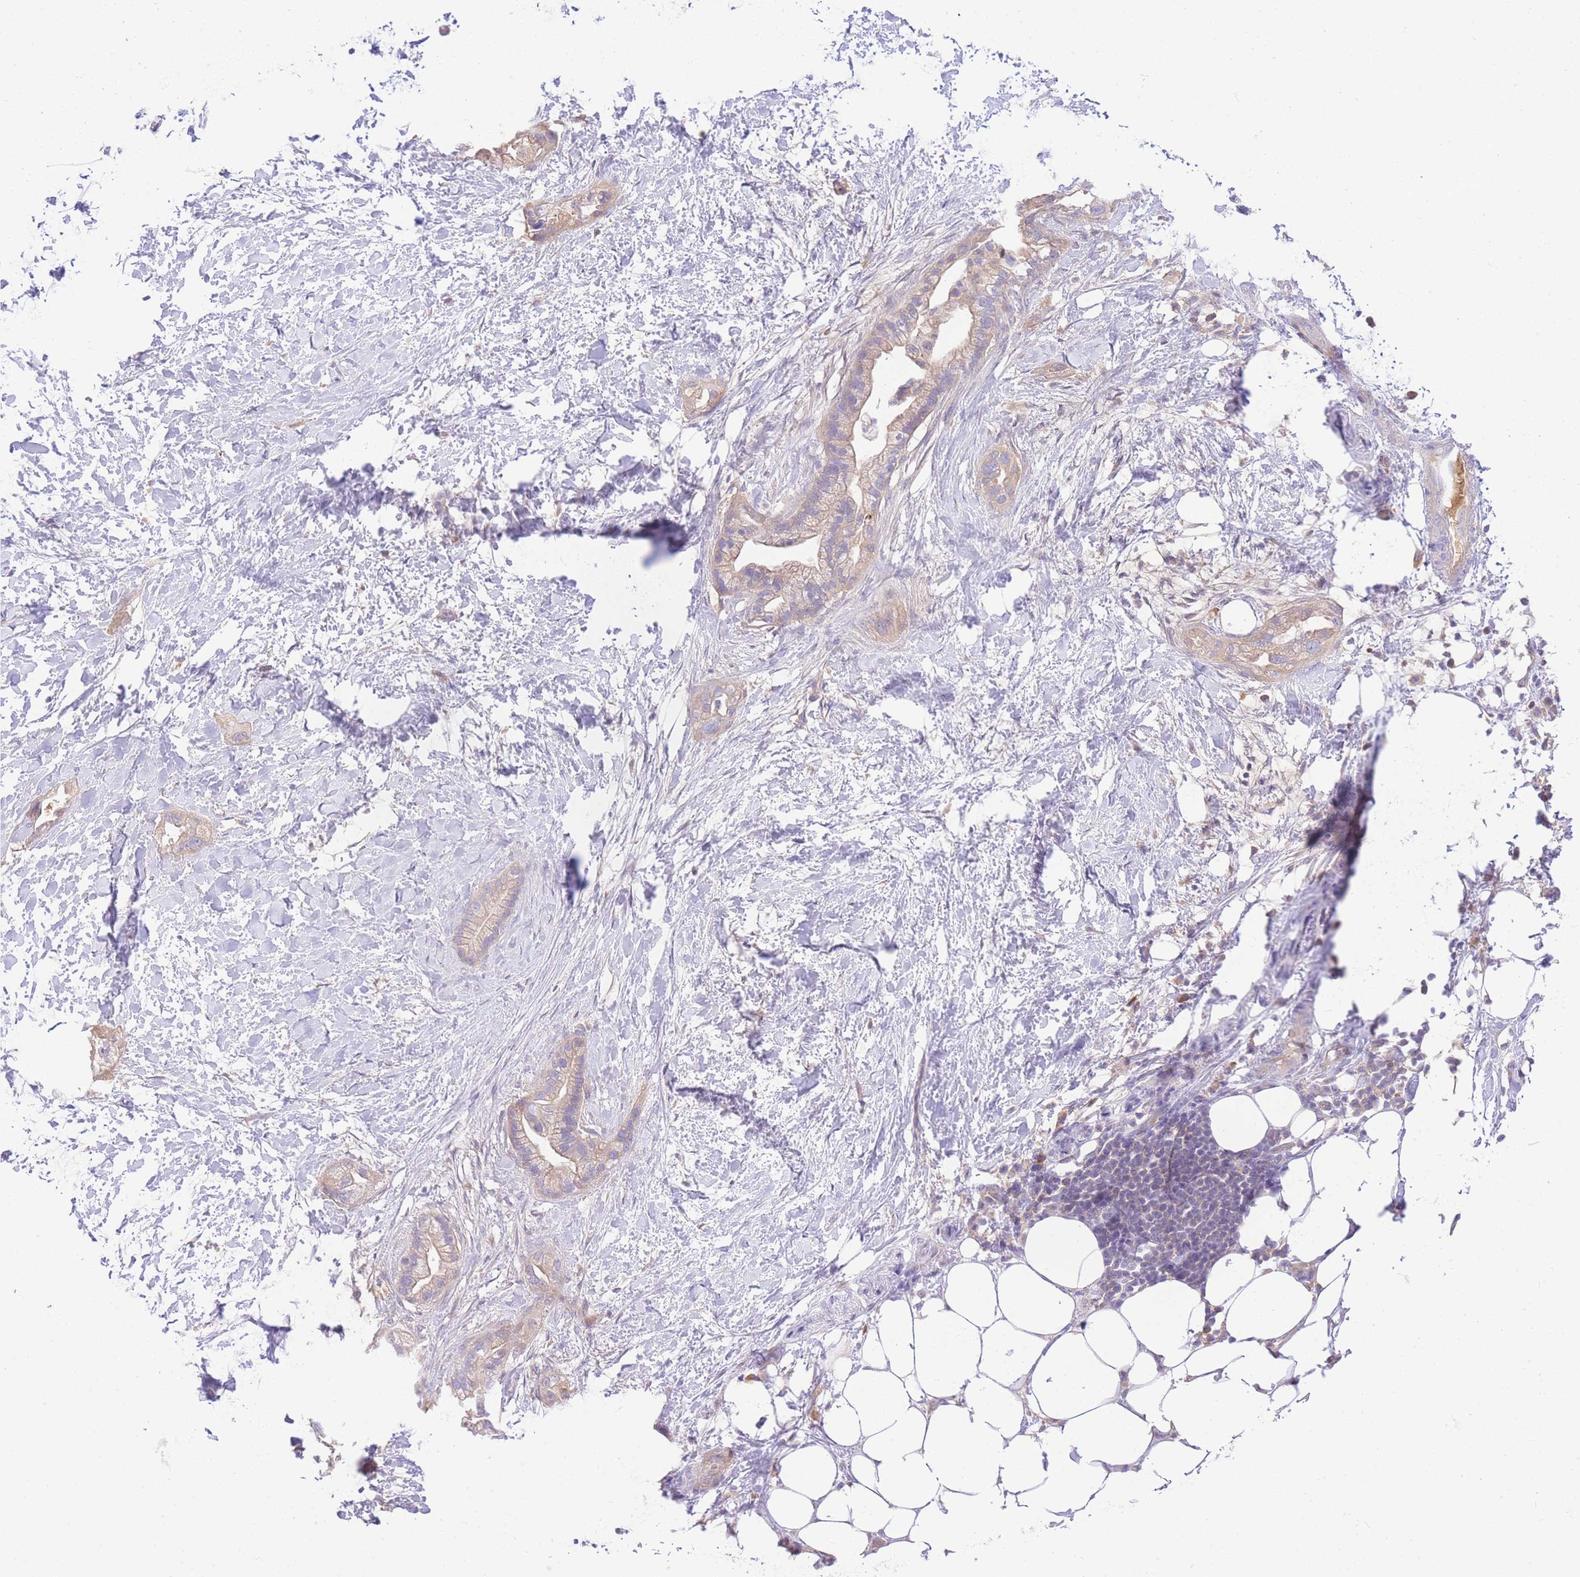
{"staining": {"intensity": "weak", "quantity": ">75%", "location": "cytoplasmic/membranous"}, "tissue": "pancreatic cancer", "cell_type": "Tumor cells", "image_type": "cancer", "snomed": [{"axis": "morphology", "description": "Adenocarcinoma, NOS"}, {"axis": "topography", "description": "Pancreas"}], "caption": "Adenocarcinoma (pancreatic) tissue exhibits weak cytoplasmic/membranous positivity in about >75% of tumor cells (DAB (3,3'-diaminobenzidine) IHC, brown staining for protein, blue staining for nuclei).", "gene": "LIPH", "patient": {"sex": "male", "age": 44}}